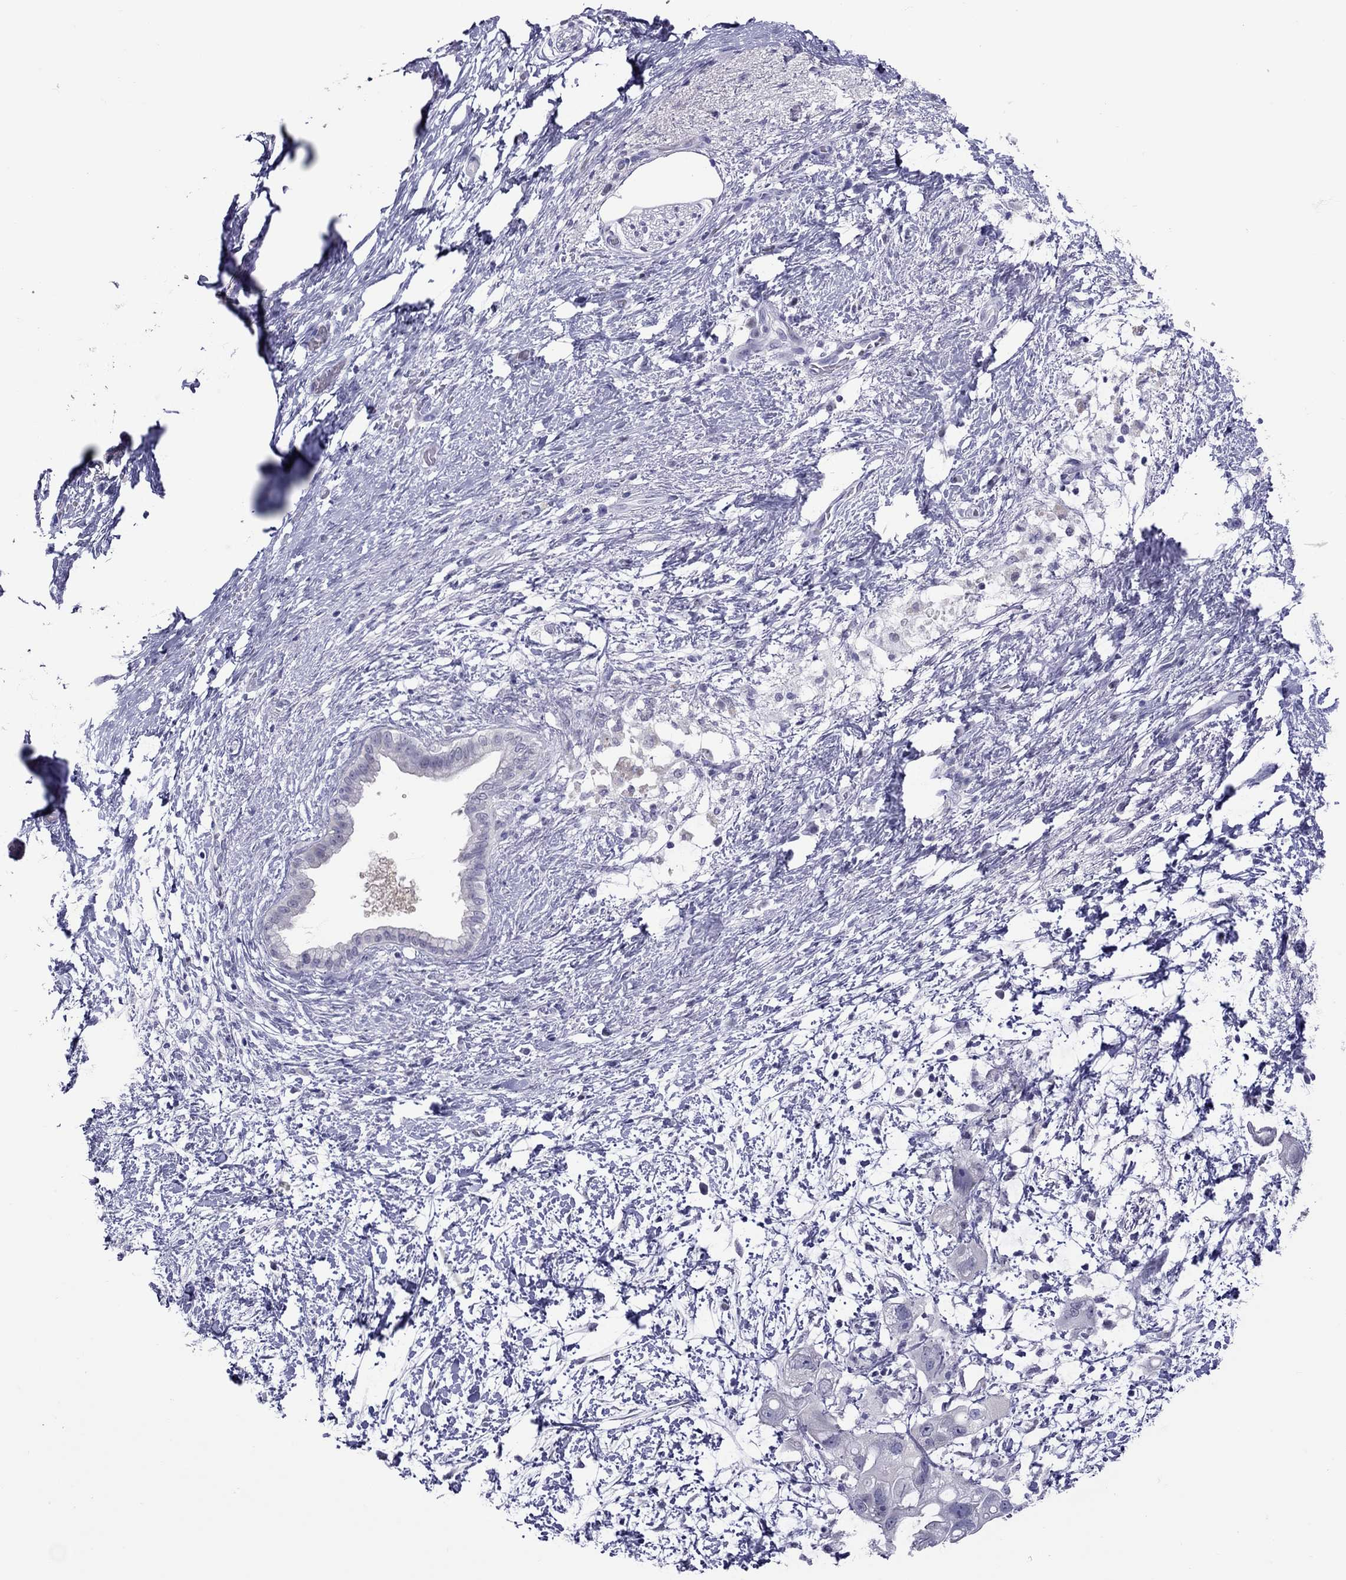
{"staining": {"intensity": "negative", "quantity": "none", "location": "none"}, "tissue": "pancreatic cancer", "cell_type": "Tumor cells", "image_type": "cancer", "snomed": [{"axis": "morphology", "description": "Adenocarcinoma, NOS"}, {"axis": "topography", "description": "Pancreas"}], "caption": "The image reveals no staining of tumor cells in pancreatic cancer.", "gene": "CHRNB3", "patient": {"sex": "female", "age": 72}}